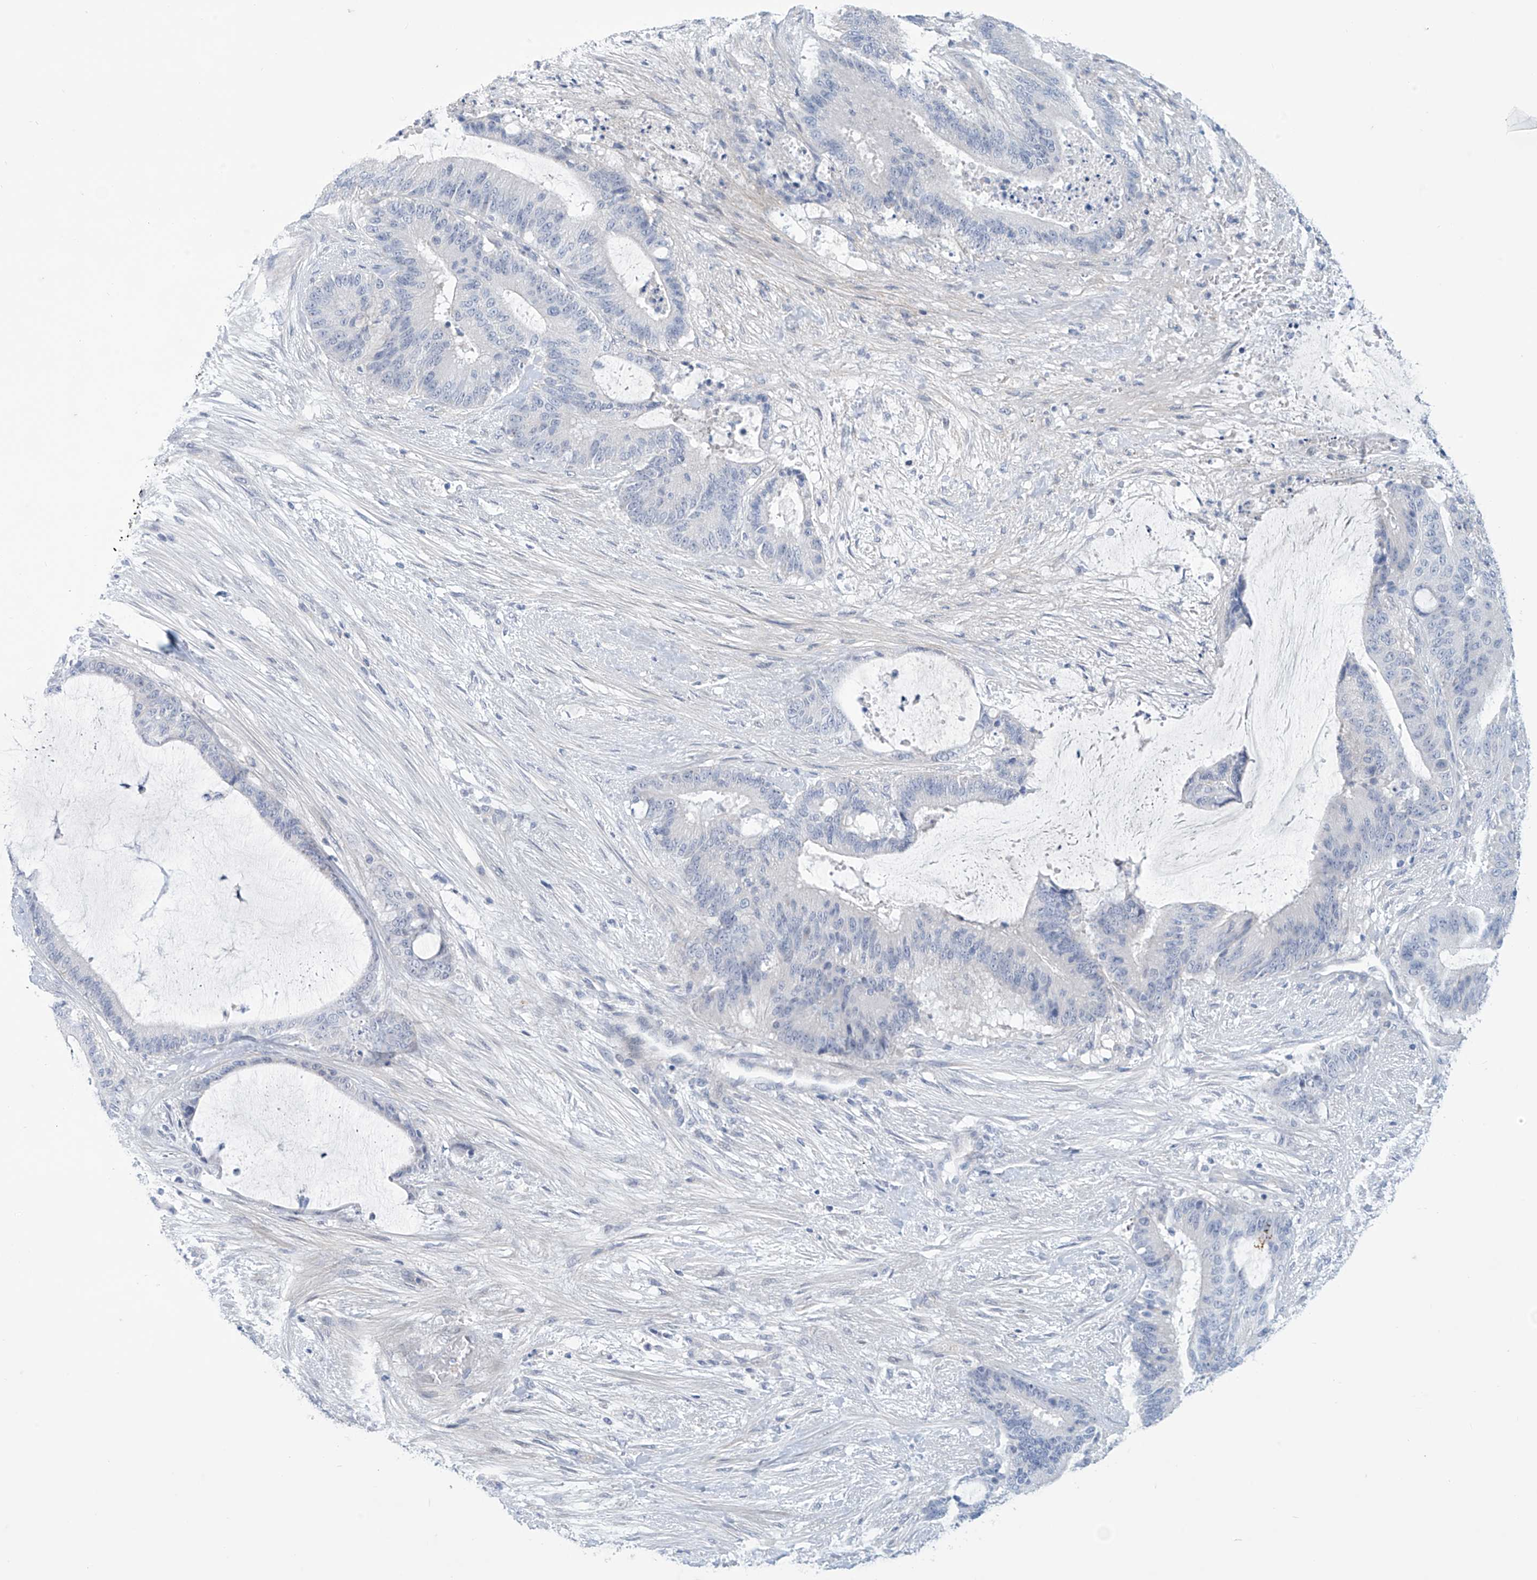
{"staining": {"intensity": "negative", "quantity": "none", "location": "none"}, "tissue": "liver cancer", "cell_type": "Tumor cells", "image_type": "cancer", "snomed": [{"axis": "morphology", "description": "Normal tissue, NOS"}, {"axis": "morphology", "description": "Cholangiocarcinoma"}, {"axis": "topography", "description": "Liver"}, {"axis": "topography", "description": "Peripheral nerve tissue"}], "caption": "DAB immunohistochemical staining of human liver cancer reveals no significant staining in tumor cells.", "gene": "SLC35A5", "patient": {"sex": "female", "age": 73}}